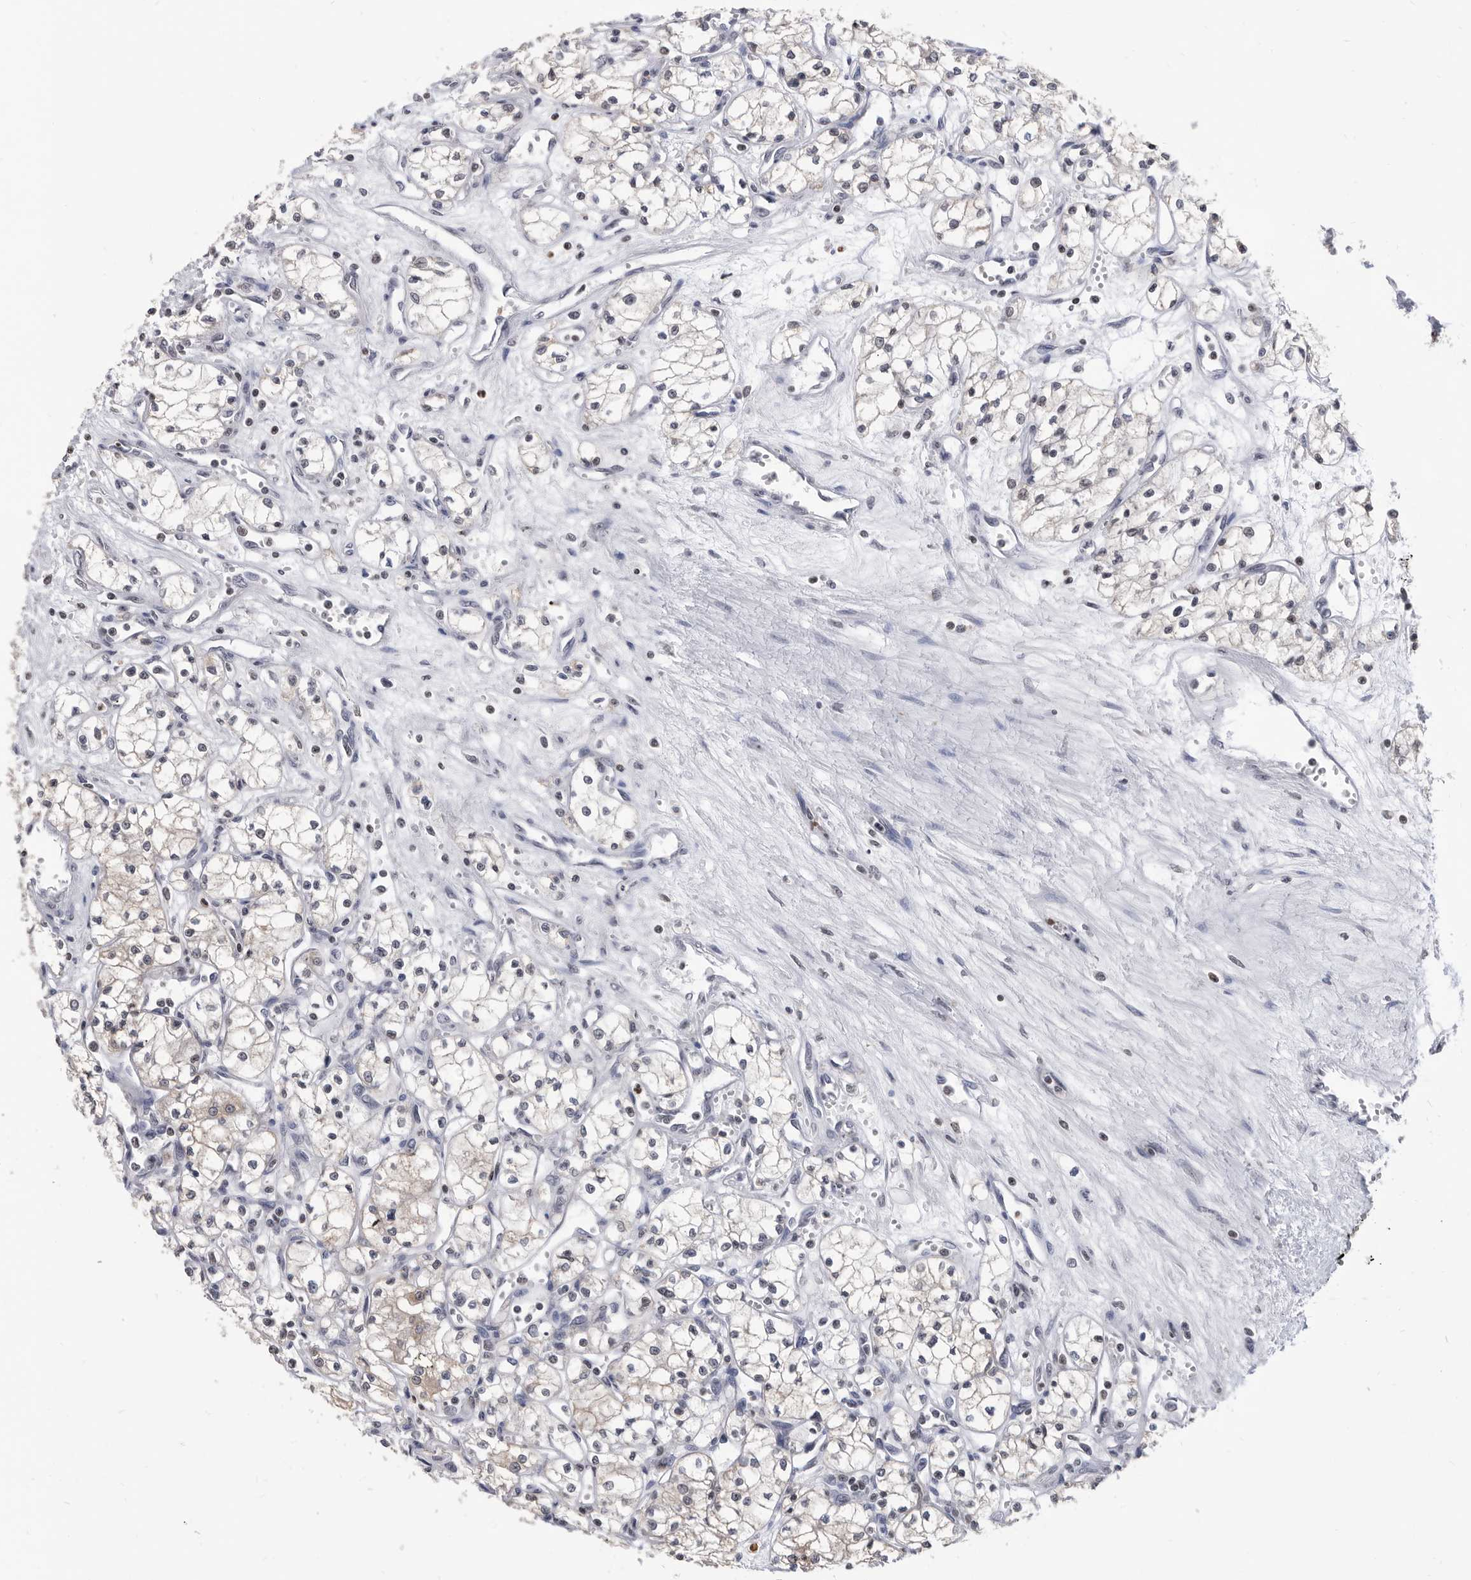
{"staining": {"intensity": "weak", "quantity": "<25%", "location": "cytoplasmic/membranous"}, "tissue": "renal cancer", "cell_type": "Tumor cells", "image_type": "cancer", "snomed": [{"axis": "morphology", "description": "Adenocarcinoma, NOS"}, {"axis": "topography", "description": "Kidney"}], "caption": "There is no significant expression in tumor cells of renal cancer (adenocarcinoma).", "gene": "TSTD1", "patient": {"sex": "male", "age": 59}}